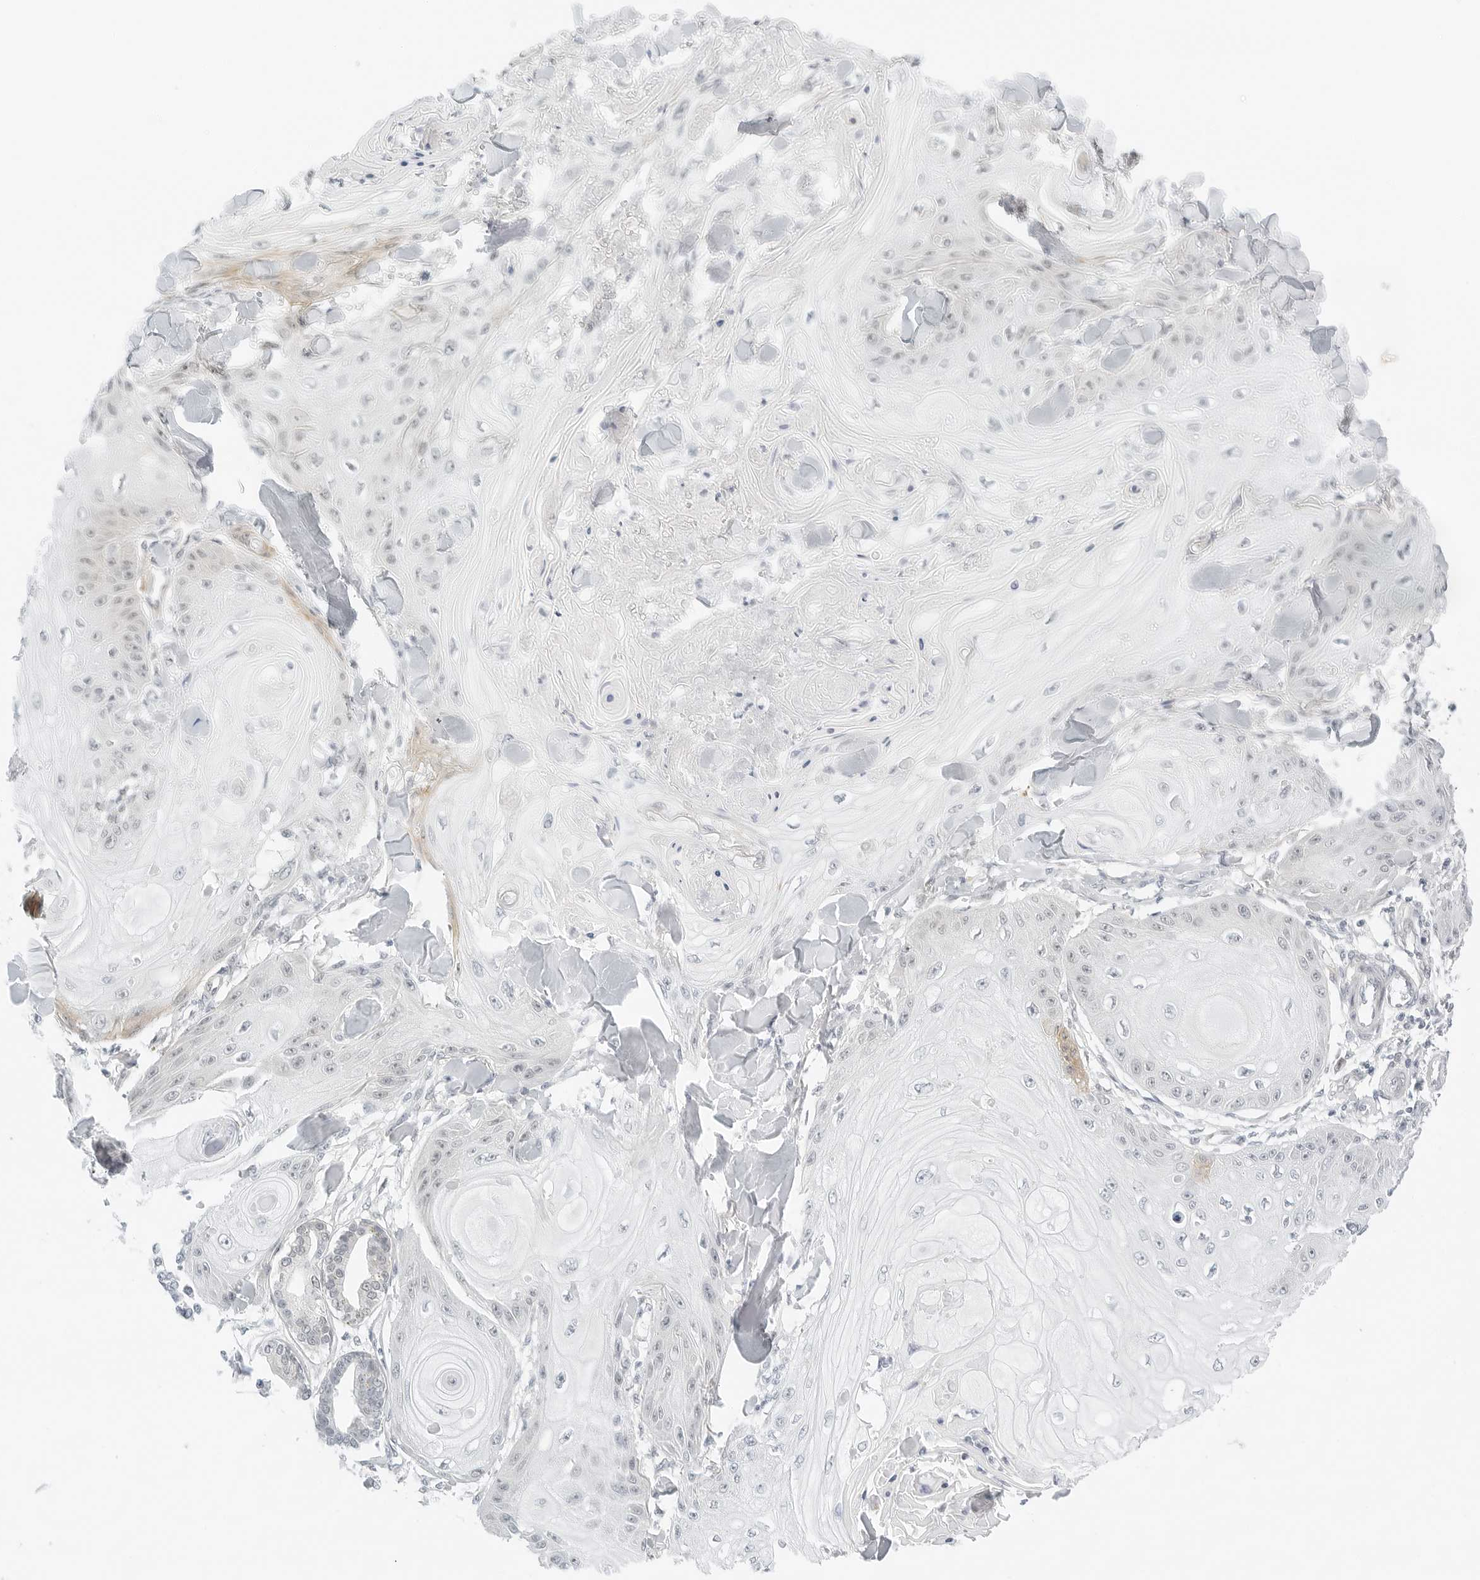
{"staining": {"intensity": "negative", "quantity": "none", "location": "none"}, "tissue": "skin cancer", "cell_type": "Tumor cells", "image_type": "cancer", "snomed": [{"axis": "morphology", "description": "Squamous cell carcinoma, NOS"}, {"axis": "topography", "description": "Skin"}], "caption": "Skin cancer was stained to show a protein in brown. There is no significant positivity in tumor cells.", "gene": "NEO1", "patient": {"sex": "male", "age": 74}}